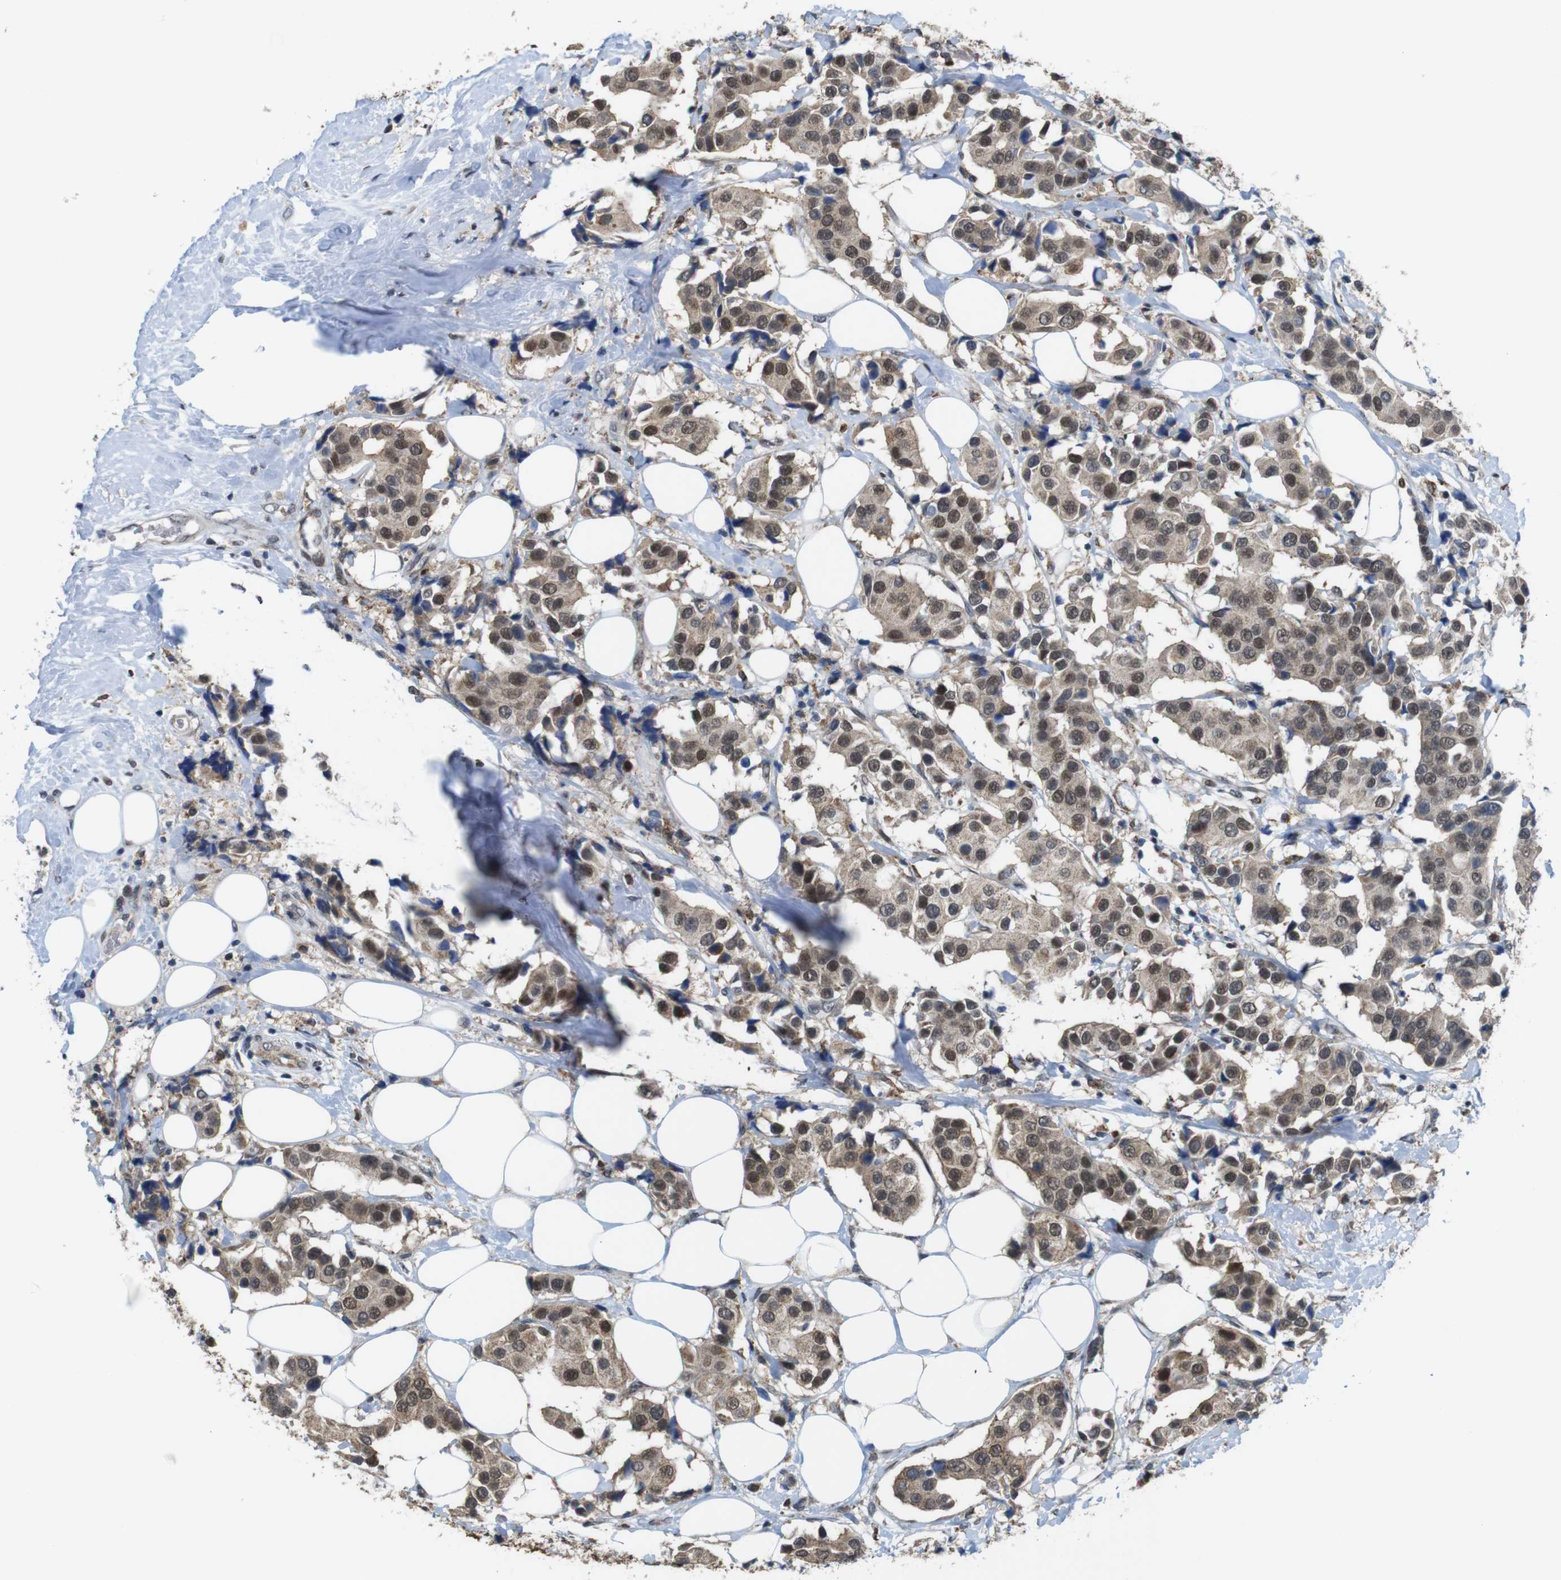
{"staining": {"intensity": "moderate", "quantity": ">75%", "location": "cytoplasmic/membranous,nuclear"}, "tissue": "breast cancer", "cell_type": "Tumor cells", "image_type": "cancer", "snomed": [{"axis": "morphology", "description": "Normal tissue, NOS"}, {"axis": "morphology", "description": "Duct carcinoma"}, {"axis": "topography", "description": "Breast"}], "caption": "Moderate cytoplasmic/membranous and nuclear protein positivity is identified in approximately >75% of tumor cells in breast cancer. Using DAB (brown) and hematoxylin (blue) stains, captured at high magnification using brightfield microscopy.", "gene": "PNMA8A", "patient": {"sex": "female", "age": 39}}